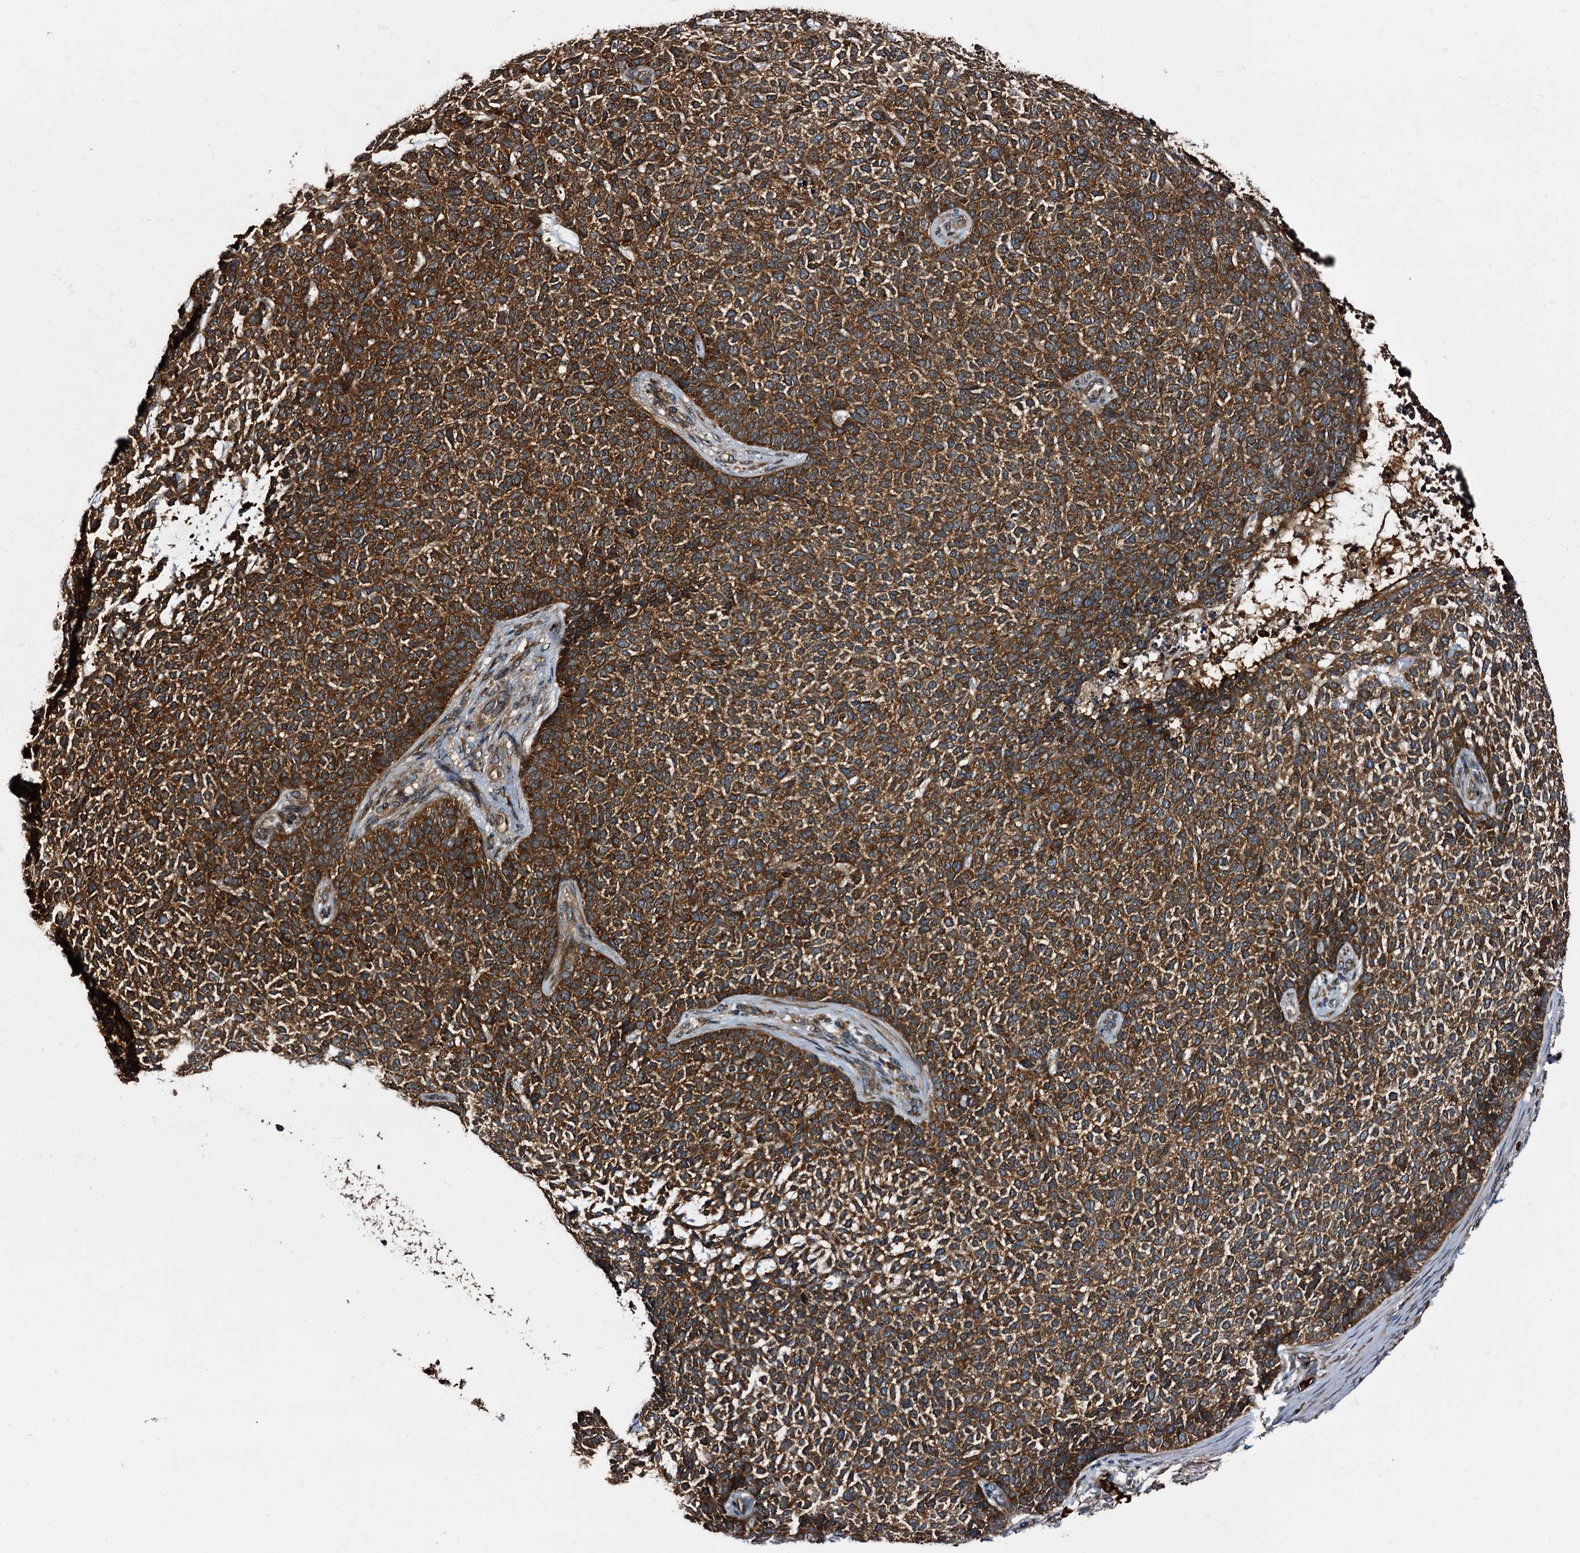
{"staining": {"intensity": "strong", "quantity": ">75%", "location": "cytoplasmic/membranous"}, "tissue": "skin cancer", "cell_type": "Tumor cells", "image_type": "cancer", "snomed": [{"axis": "morphology", "description": "Basal cell carcinoma"}, {"axis": "topography", "description": "Skin"}], "caption": "An image showing strong cytoplasmic/membranous staining in about >75% of tumor cells in skin basal cell carcinoma, as visualized by brown immunohistochemical staining.", "gene": "PEX5", "patient": {"sex": "female", "age": 84}}